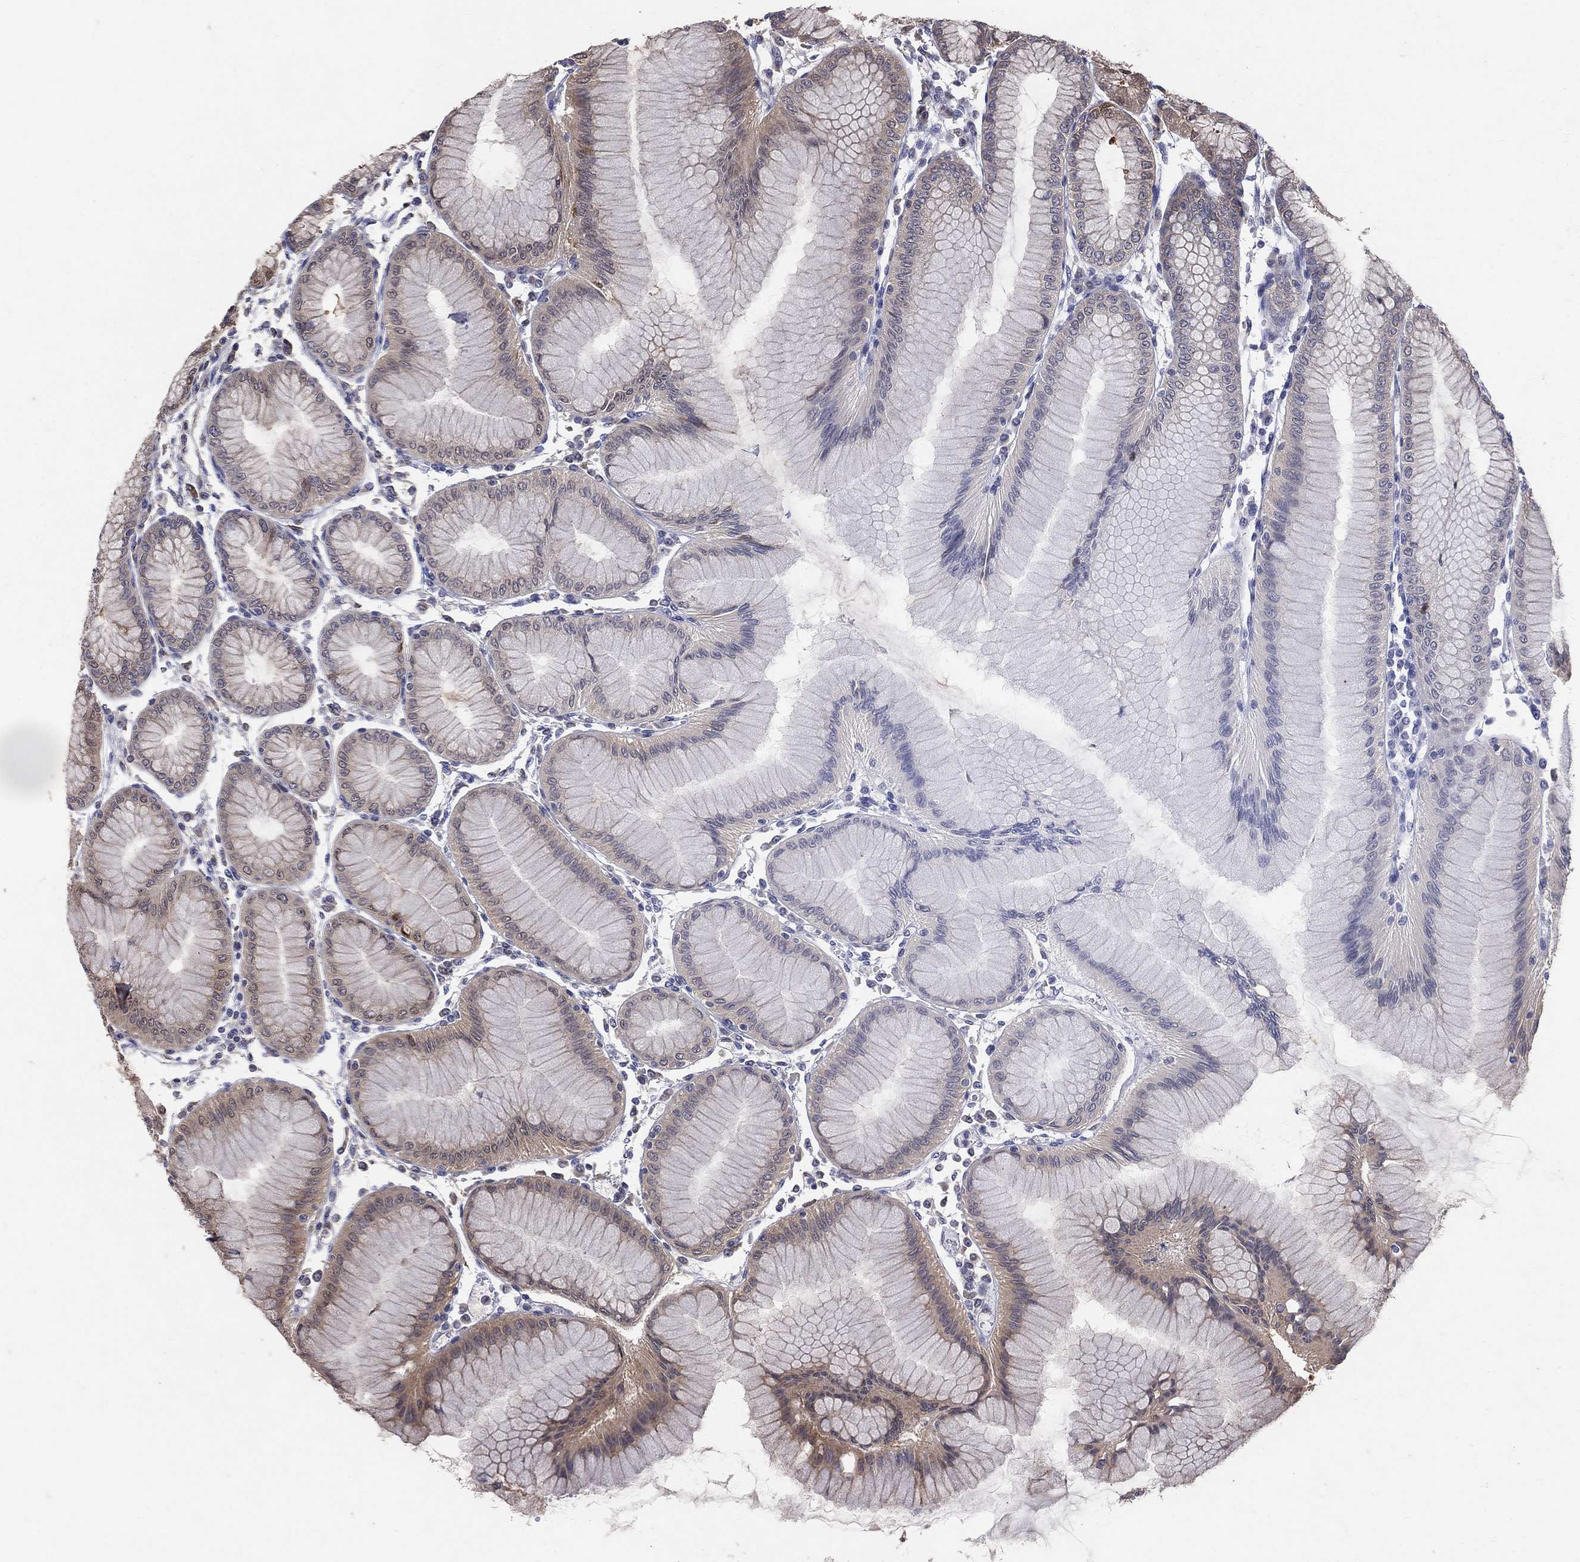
{"staining": {"intensity": "moderate", "quantity": "<25%", "location": "cytoplasmic/membranous"}, "tissue": "stomach", "cell_type": "Glandular cells", "image_type": "normal", "snomed": [{"axis": "morphology", "description": "Normal tissue, NOS"}, {"axis": "topography", "description": "Stomach"}], "caption": "Moderate cytoplasmic/membranous staining is identified in about <25% of glandular cells in unremarkable stomach.", "gene": "GMPR2", "patient": {"sex": "female", "age": 57}}